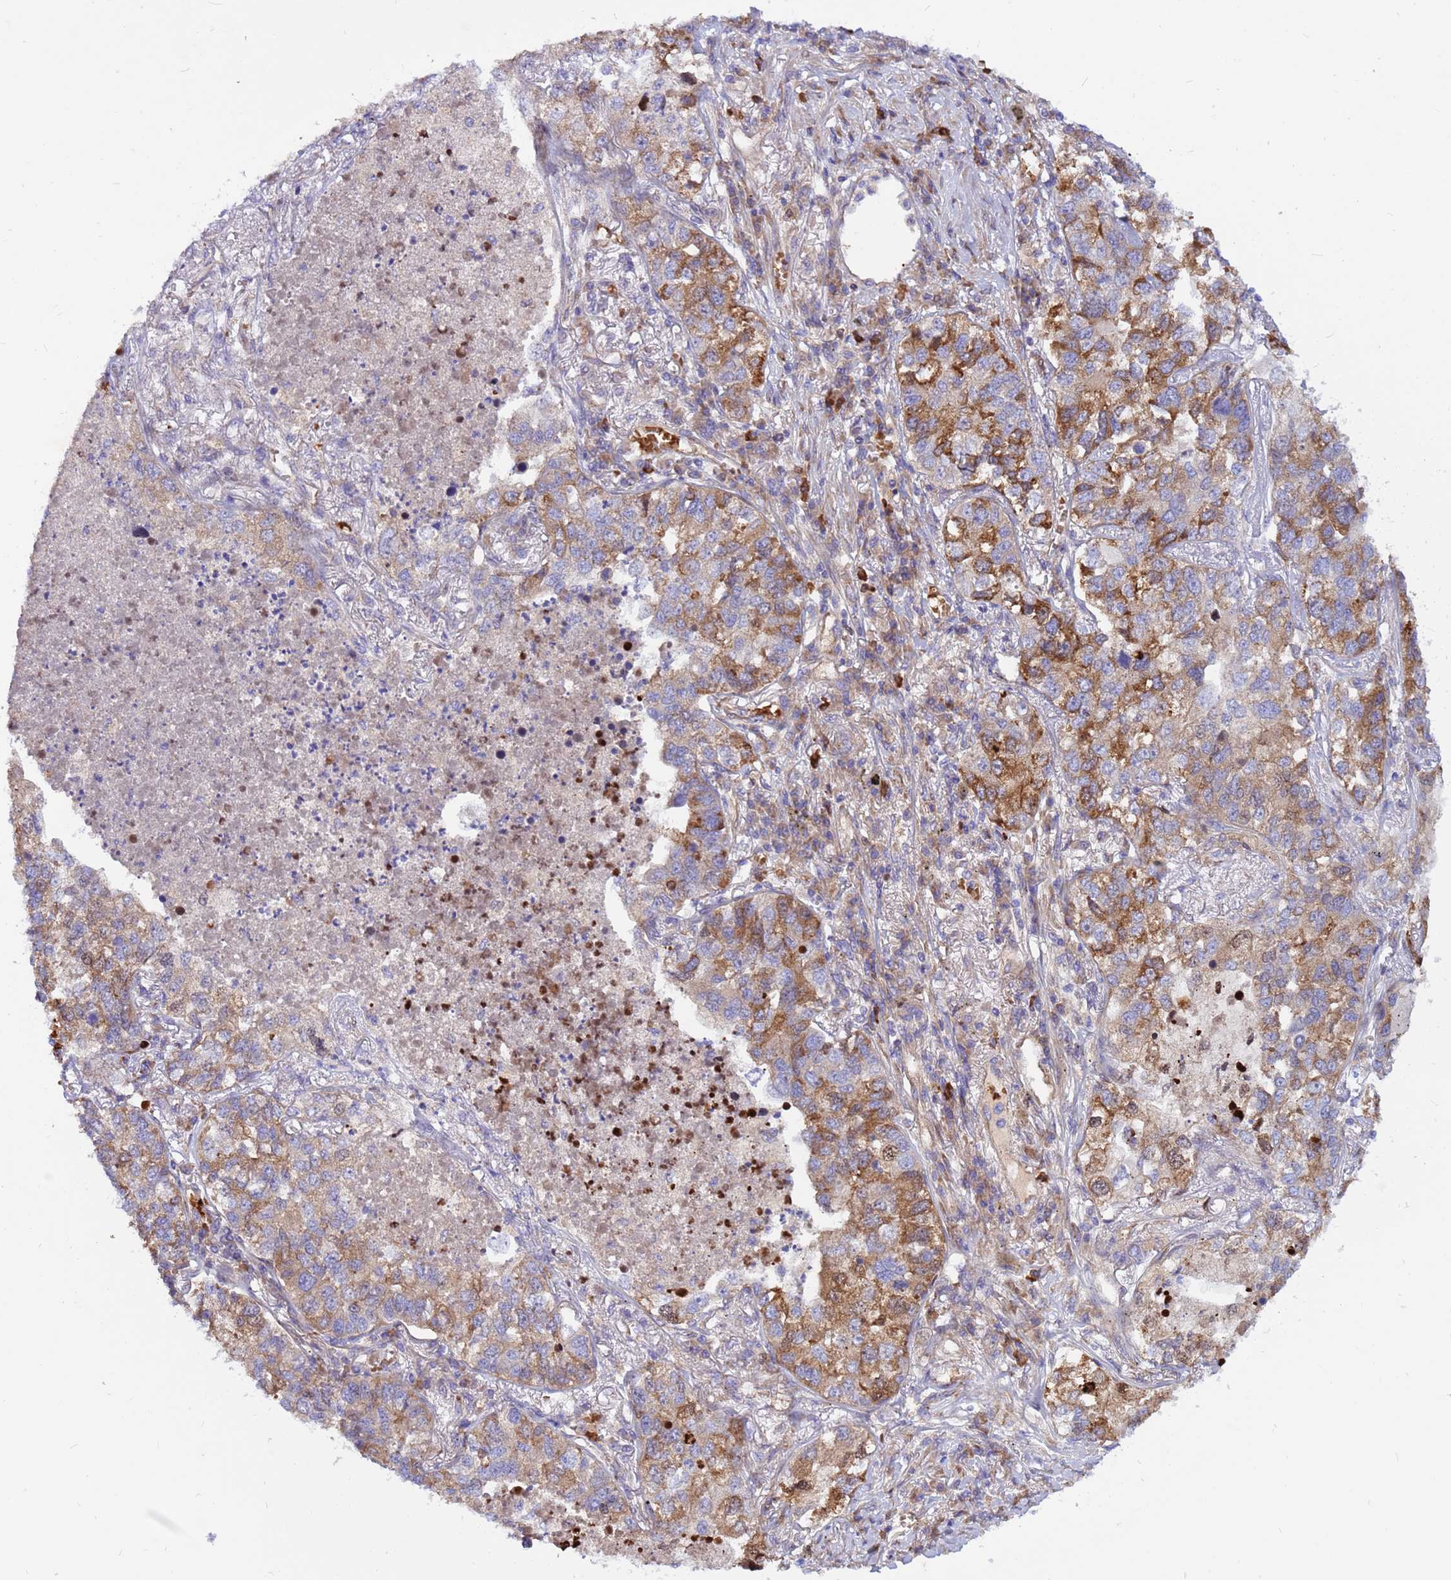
{"staining": {"intensity": "moderate", "quantity": "25%-75%", "location": "cytoplasmic/membranous"}, "tissue": "lung cancer", "cell_type": "Tumor cells", "image_type": "cancer", "snomed": [{"axis": "morphology", "description": "Adenocarcinoma, NOS"}, {"axis": "topography", "description": "Lung"}], "caption": "This photomicrograph demonstrates lung adenocarcinoma stained with immunohistochemistry to label a protein in brown. The cytoplasmic/membranous of tumor cells show moderate positivity for the protein. Nuclei are counter-stained blue.", "gene": "ZNF669", "patient": {"sex": "male", "age": 49}}